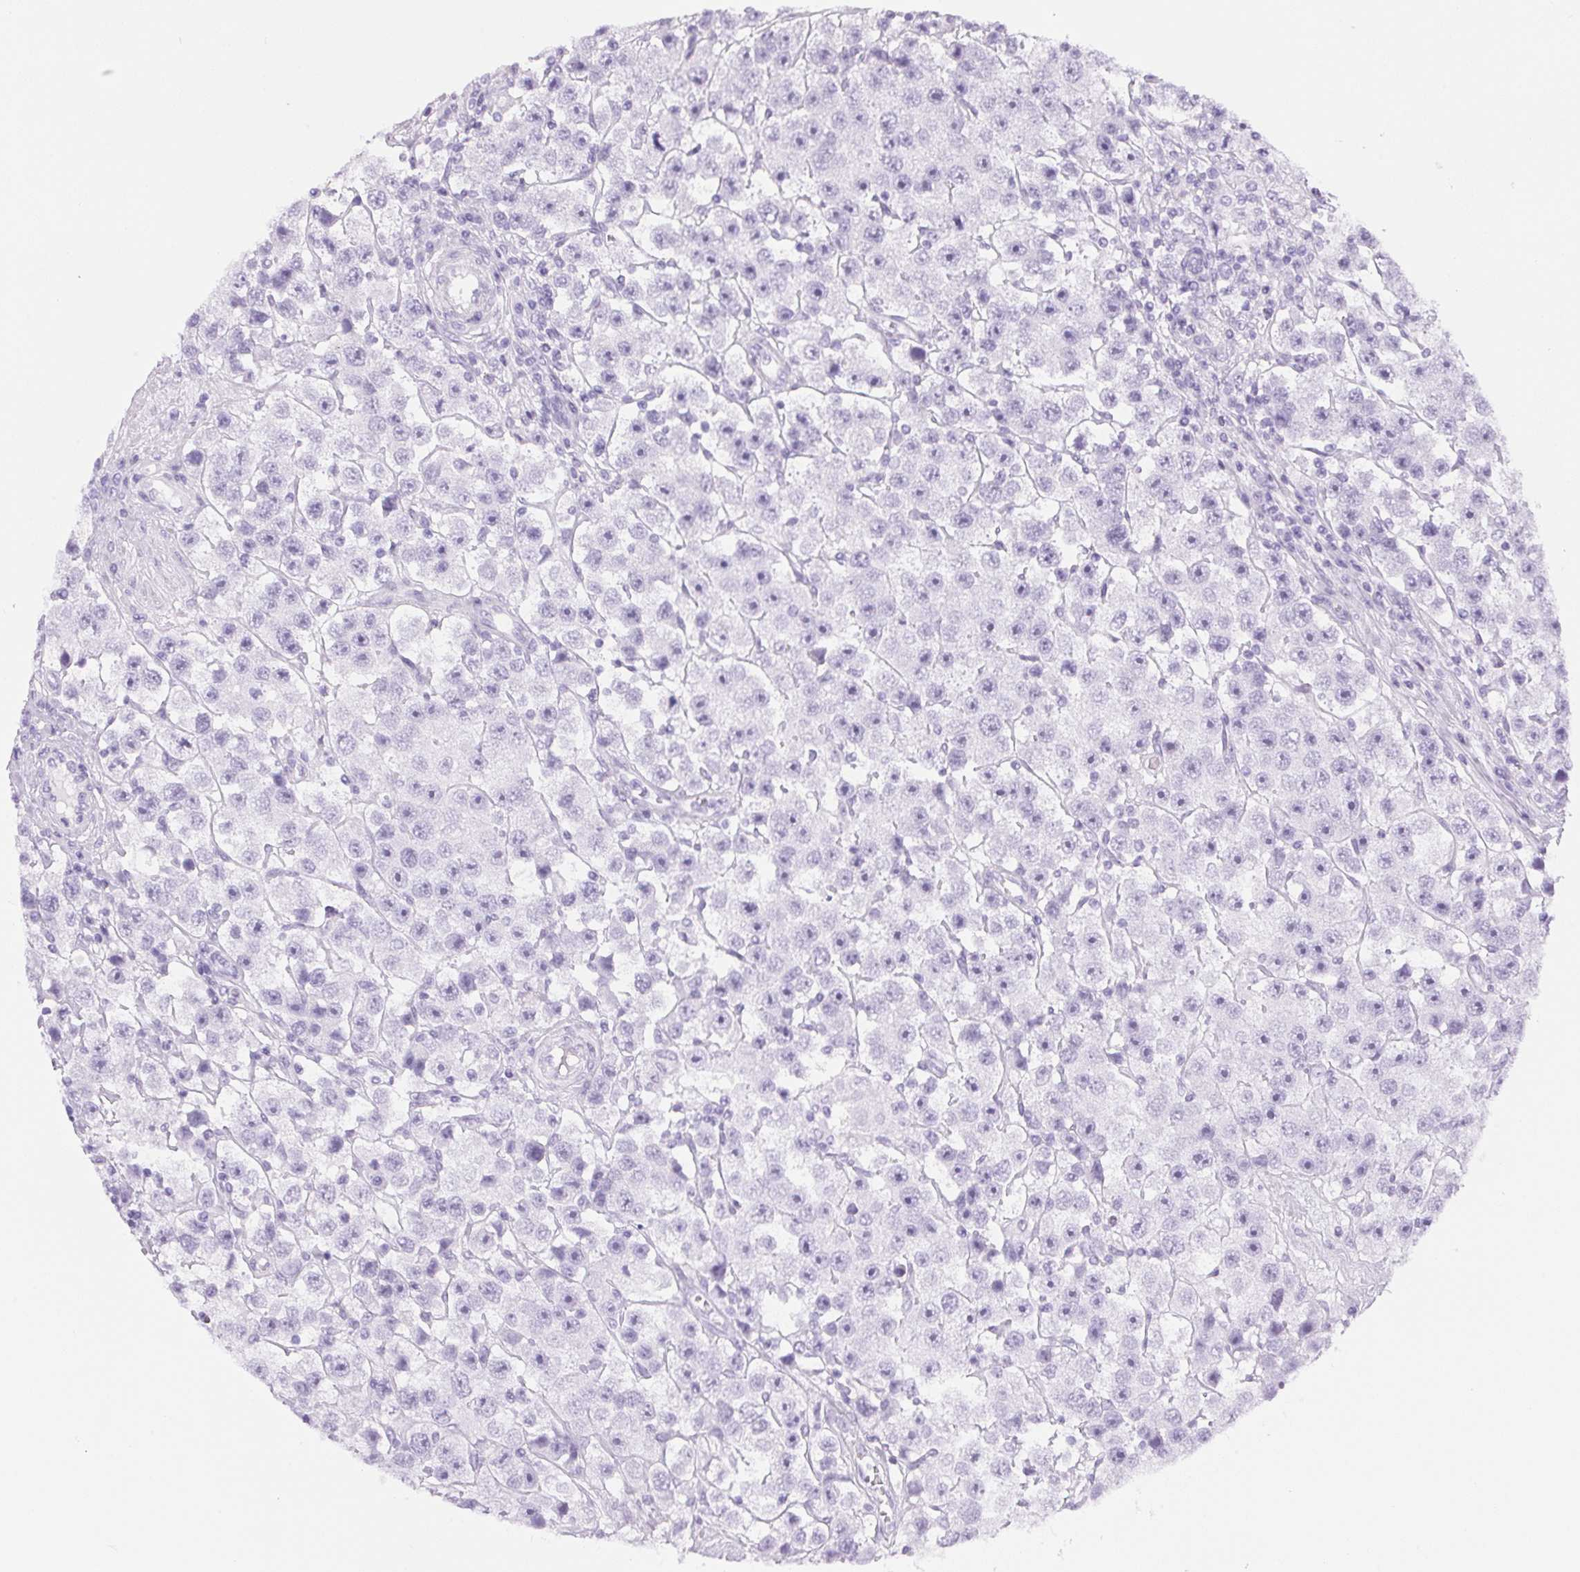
{"staining": {"intensity": "negative", "quantity": "none", "location": "none"}, "tissue": "testis cancer", "cell_type": "Tumor cells", "image_type": "cancer", "snomed": [{"axis": "morphology", "description": "Seminoma, NOS"}, {"axis": "topography", "description": "Testis"}], "caption": "The image shows no staining of tumor cells in testis cancer. The staining was performed using DAB (3,3'-diaminobenzidine) to visualize the protein expression in brown, while the nuclei were stained in blue with hematoxylin (Magnification: 20x).", "gene": "TMEM175", "patient": {"sex": "male", "age": 45}}